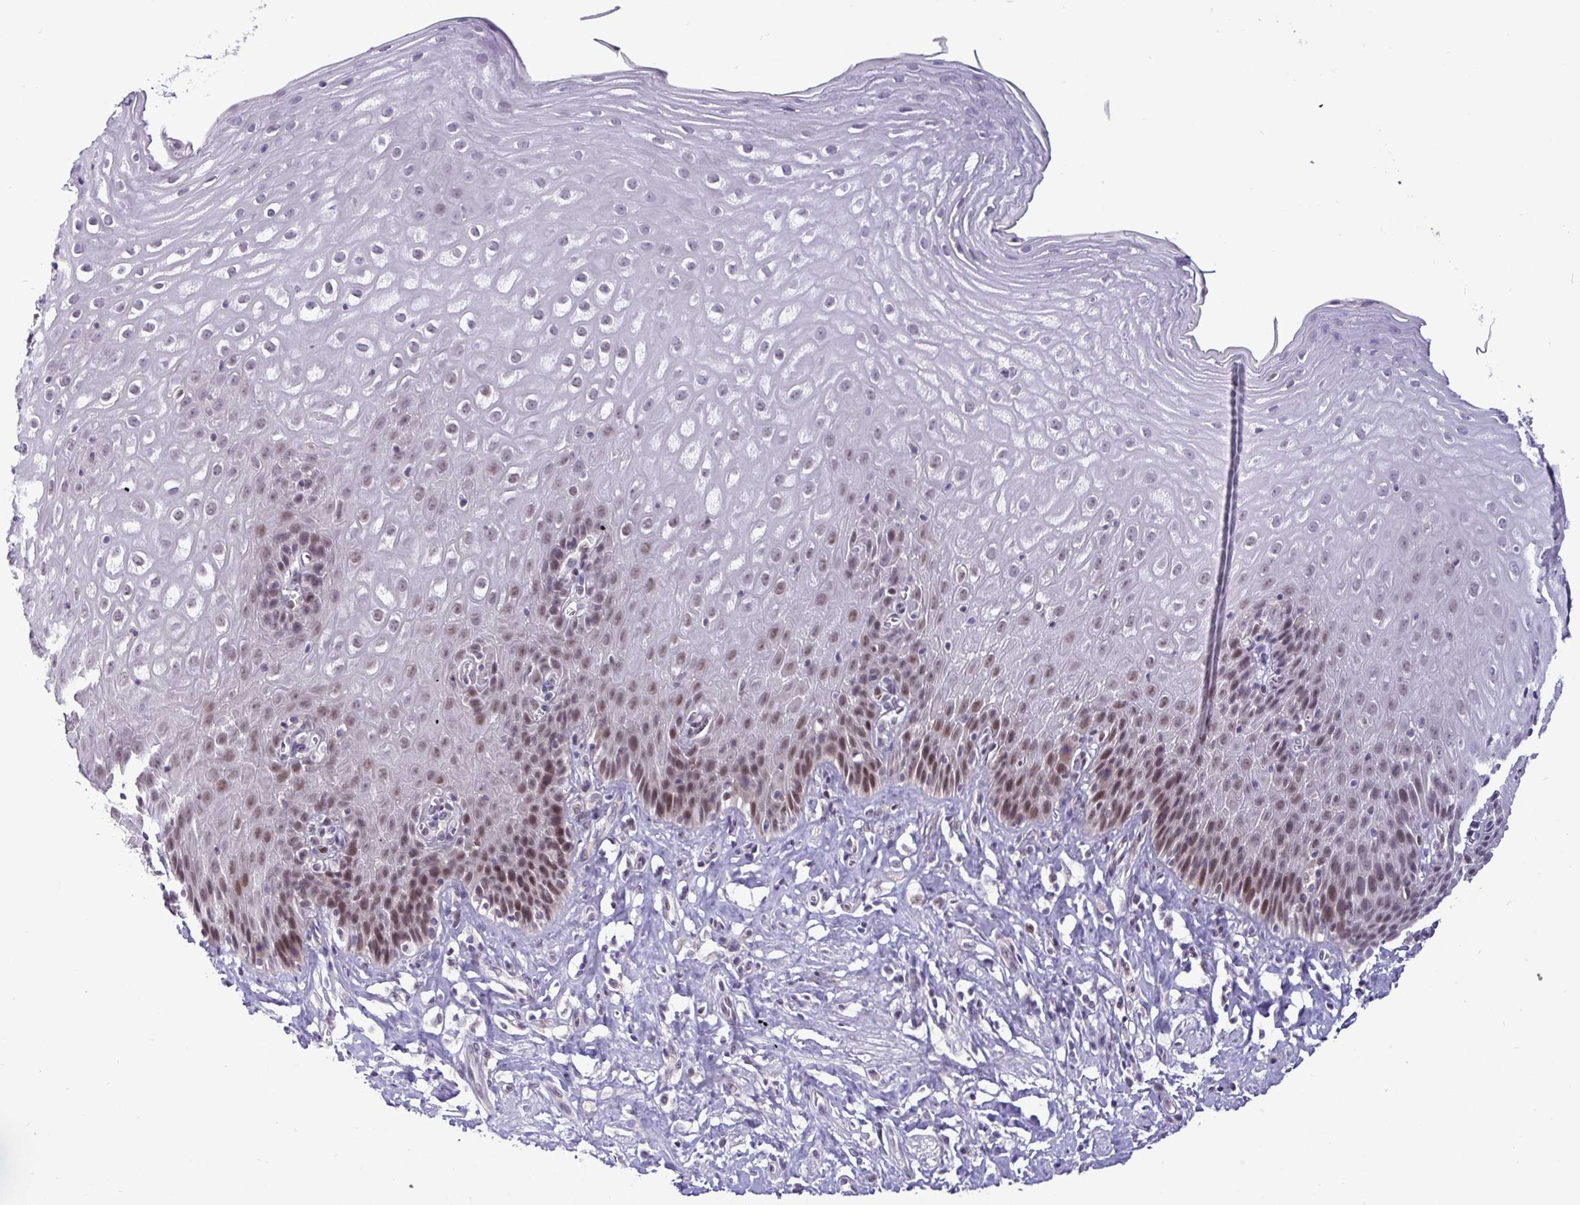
{"staining": {"intensity": "moderate", "quantity": "25%-75%", "location": "nuclear"}, "tissue": "esophagus", "cell_type": "Squamous epithelial cells", "image_type": "normal", "snomed": [{"axis": "morphology", "description": "Normal tissue, NOS"}, {"axis": "topography", "description": "Esophagus"}], "caption": "Protein analysis of unremarkable esophagus demonstrates moderate nuclear positivity in about 25%-75% of squamous epithelial cells.", "gene": "NUP188", "patient": {"sex": "female", "age": 61}}